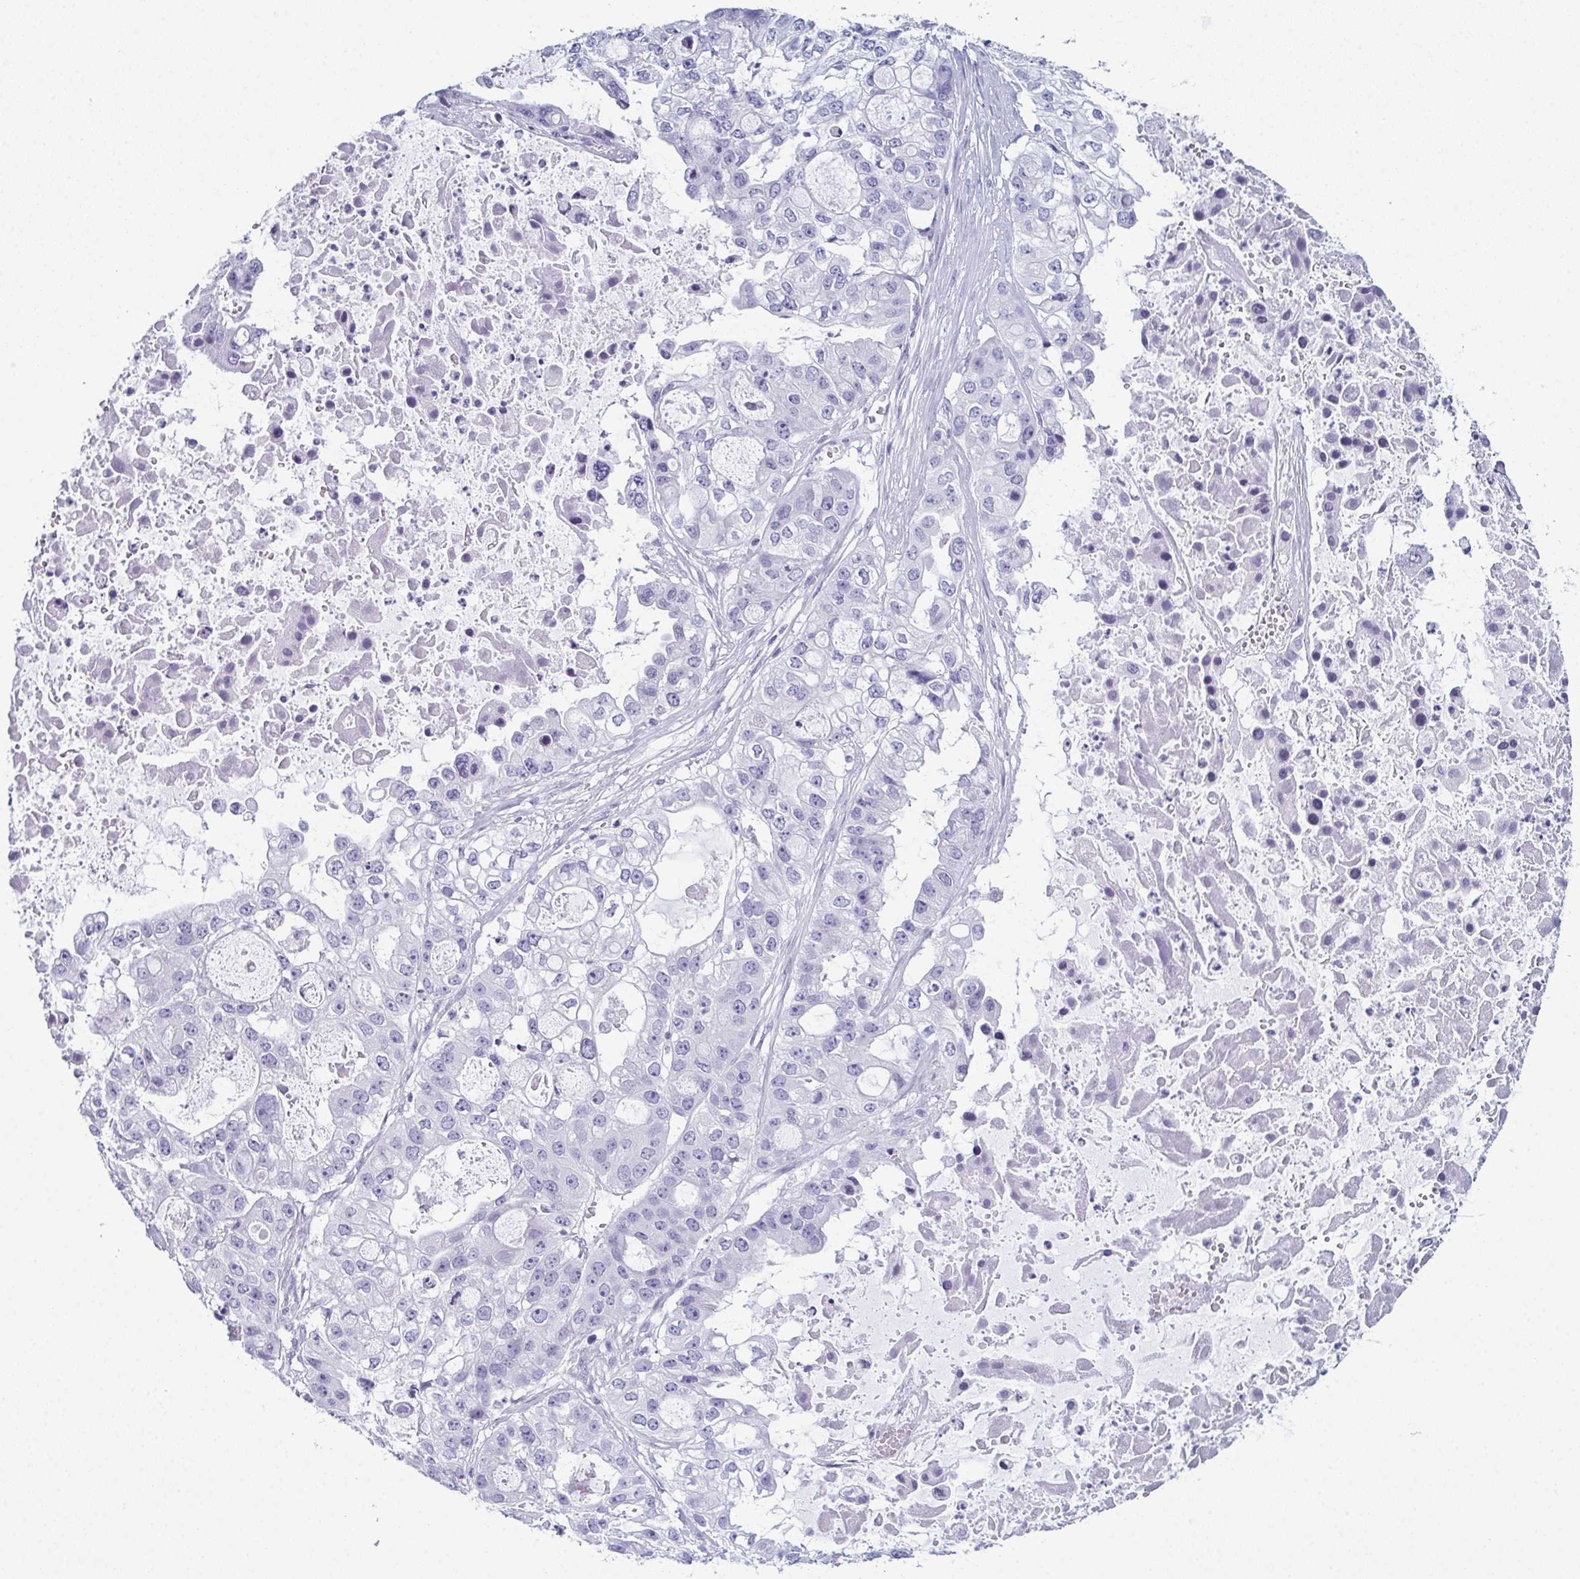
{"staining": {"intensity": "negative", "quantity": "none", "location": "none"}, "tissue": "ovarian cancer", "cell_type": "Tumor cells", "image_type": "cancer", "snomed": [{"axis": "morphology", "description": "Cystadenocarcinoma, serous, NOS"}, {"axis": "topography", "description": "Ovary"}], "caption": "Tumor cells show no significant positivity in serous cystadenocarcinoma (ovarian). (Brightfield microscopy of DAB IHC at high magnification).", "gene": "ENKUR", "patient": {"sex": "female", "age": 56}}